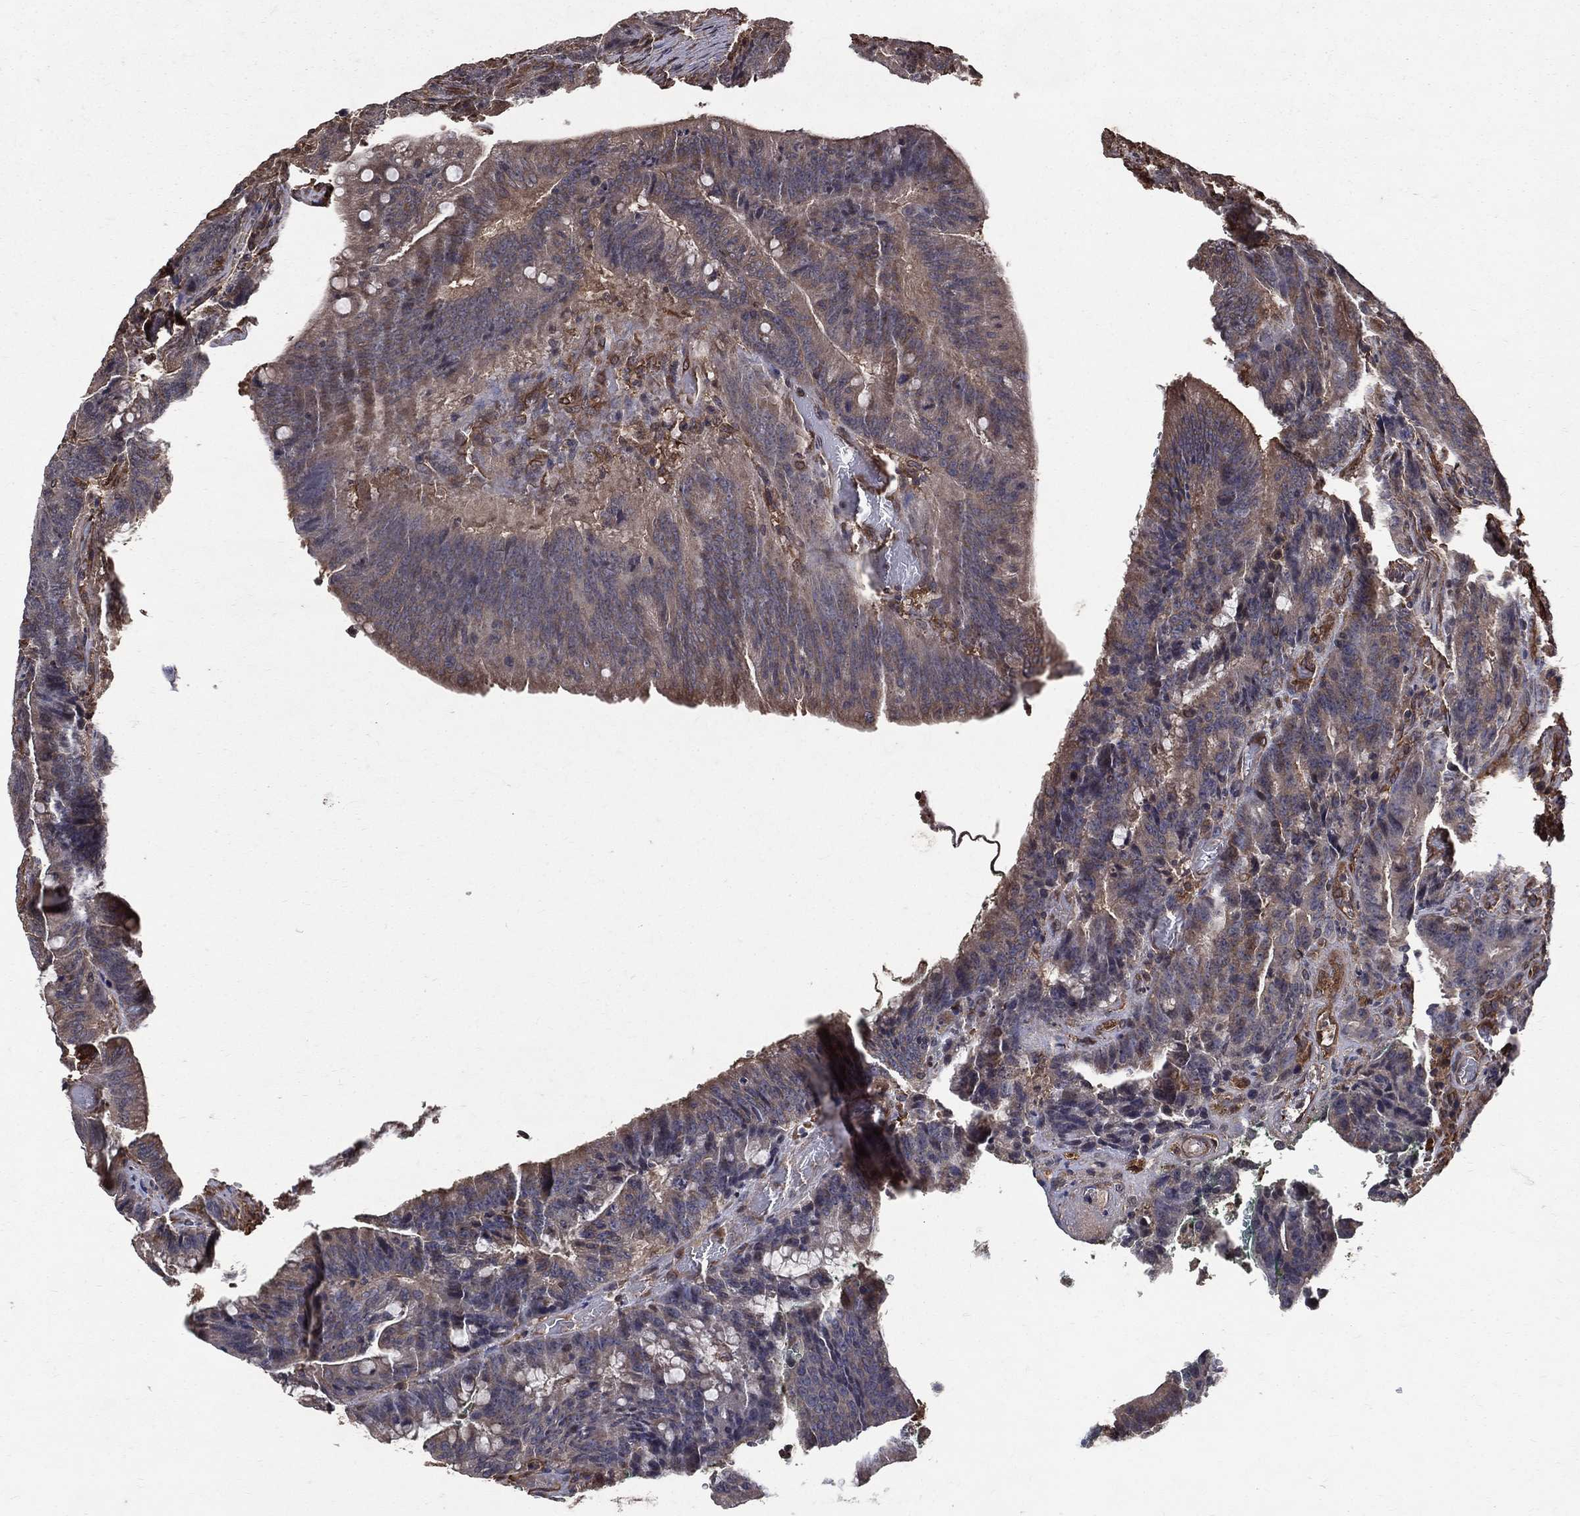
{"staining": {"intensity": "weak", "quantity": "25%-75%", "location": "cytoplasmic/membranous"}, "tissue": "colorectal cancer", "cell_type": "Tumor cells", "image_type": "cancer", "snomed": [{"axis": "morphology", "description": "Adenocarcinoma, NOS"}, {"axis": "topography", "description": "Colon"}], "caption": "Immunohistochemical staining of human adenocarcinoma (colorectal) exhibits weak cytoplasmic/membranous protein staining in approximately 25%-75% of tumor cells.", "gene": "DPYSL2", "patient": {"sex": "female", "age": 87}}